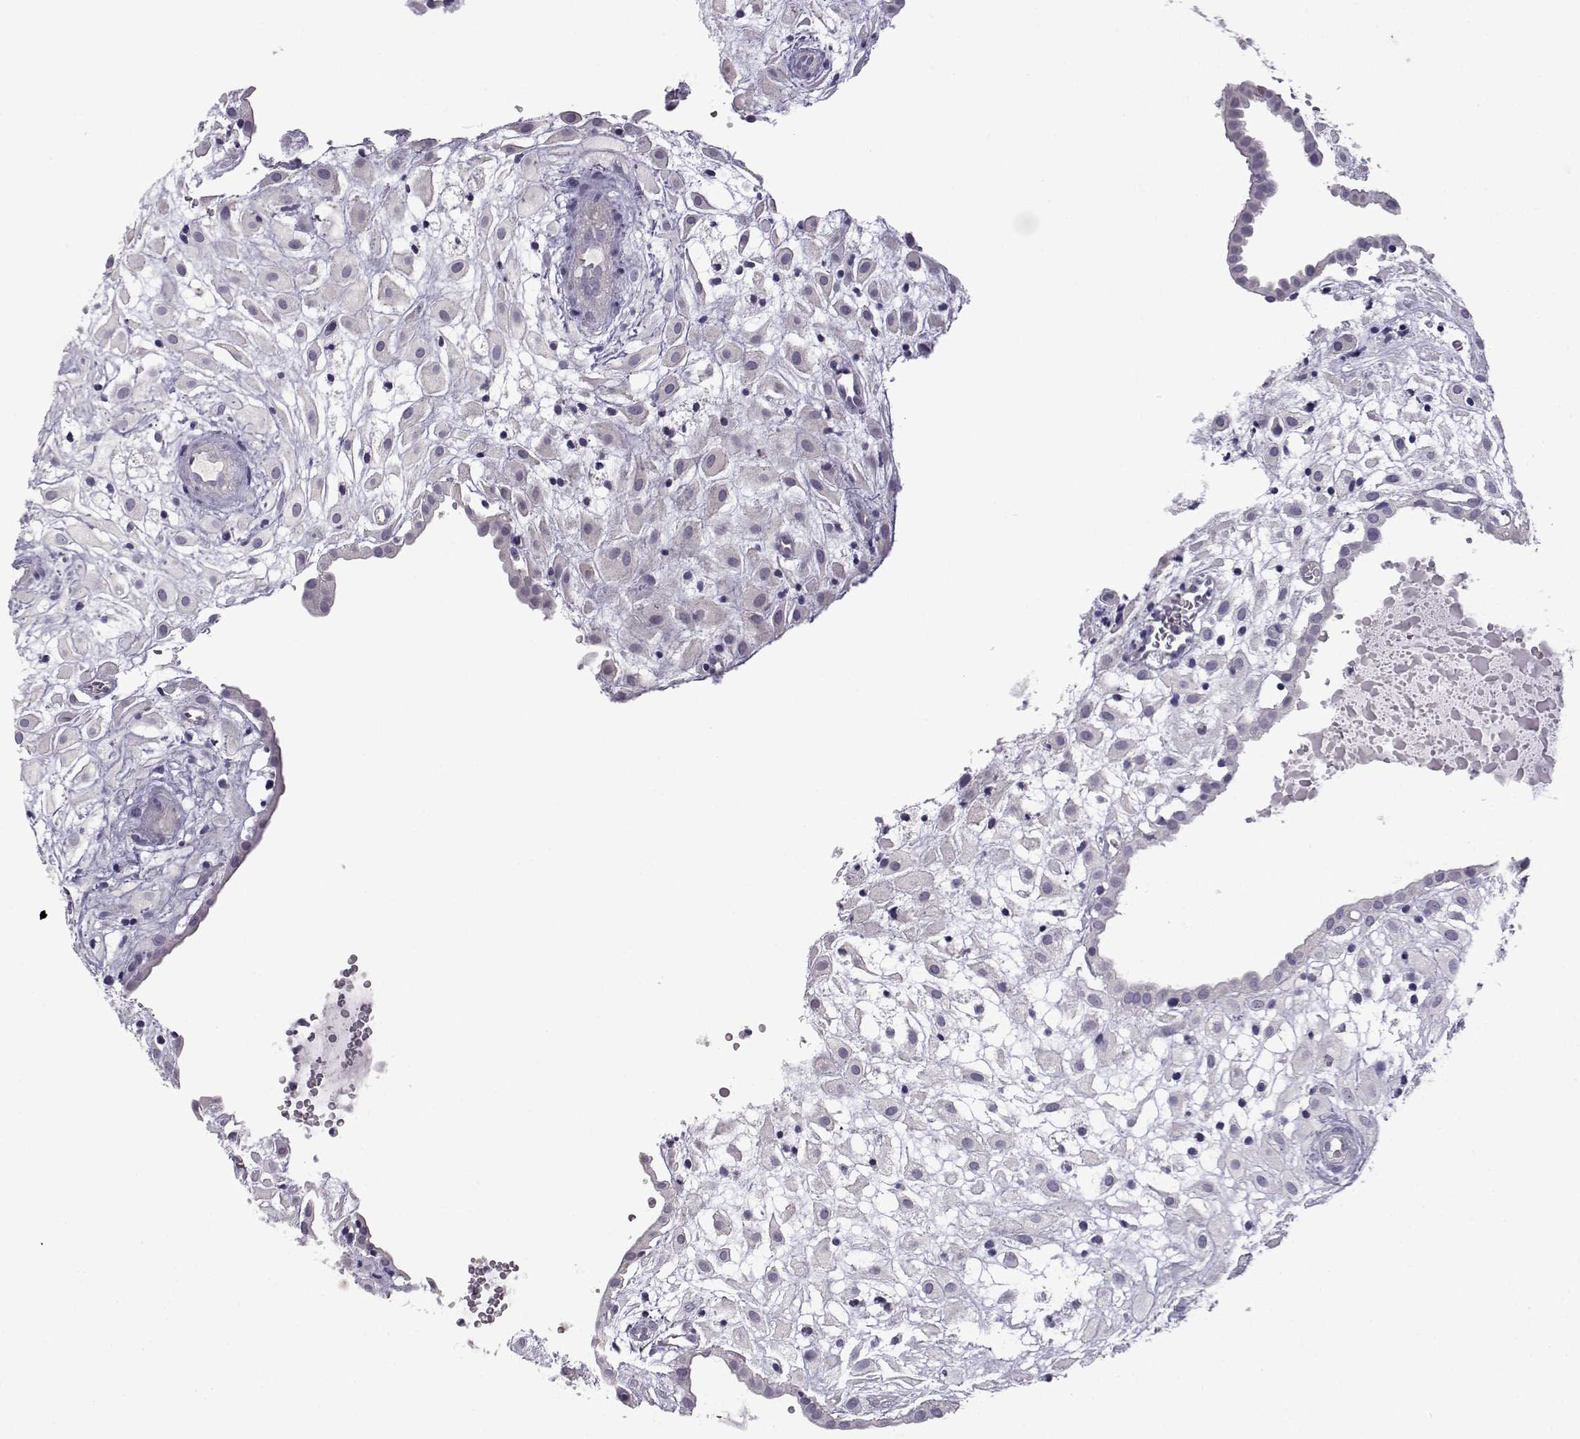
{"staining": {"intensity": "negative", "quantity": "none", "location": "none"}, "tissue": "placenta", "cell_type": "Decidual cells", "image_type": "normal", "snomed": [{"axis": "morphology", "description": "Normal tissue, NOS"}, {"axis": "topography", "description": "Placenta"}], "caption": "This photomicrograph is of unremarkable placenta stained with immunohistochemistry (IHC) to label a protein in brown with the nuclei are counter-stained blue. There is no expression in decidual cells.", "gene": "VGF", "patient": {"sex": "female", "age": 24}}